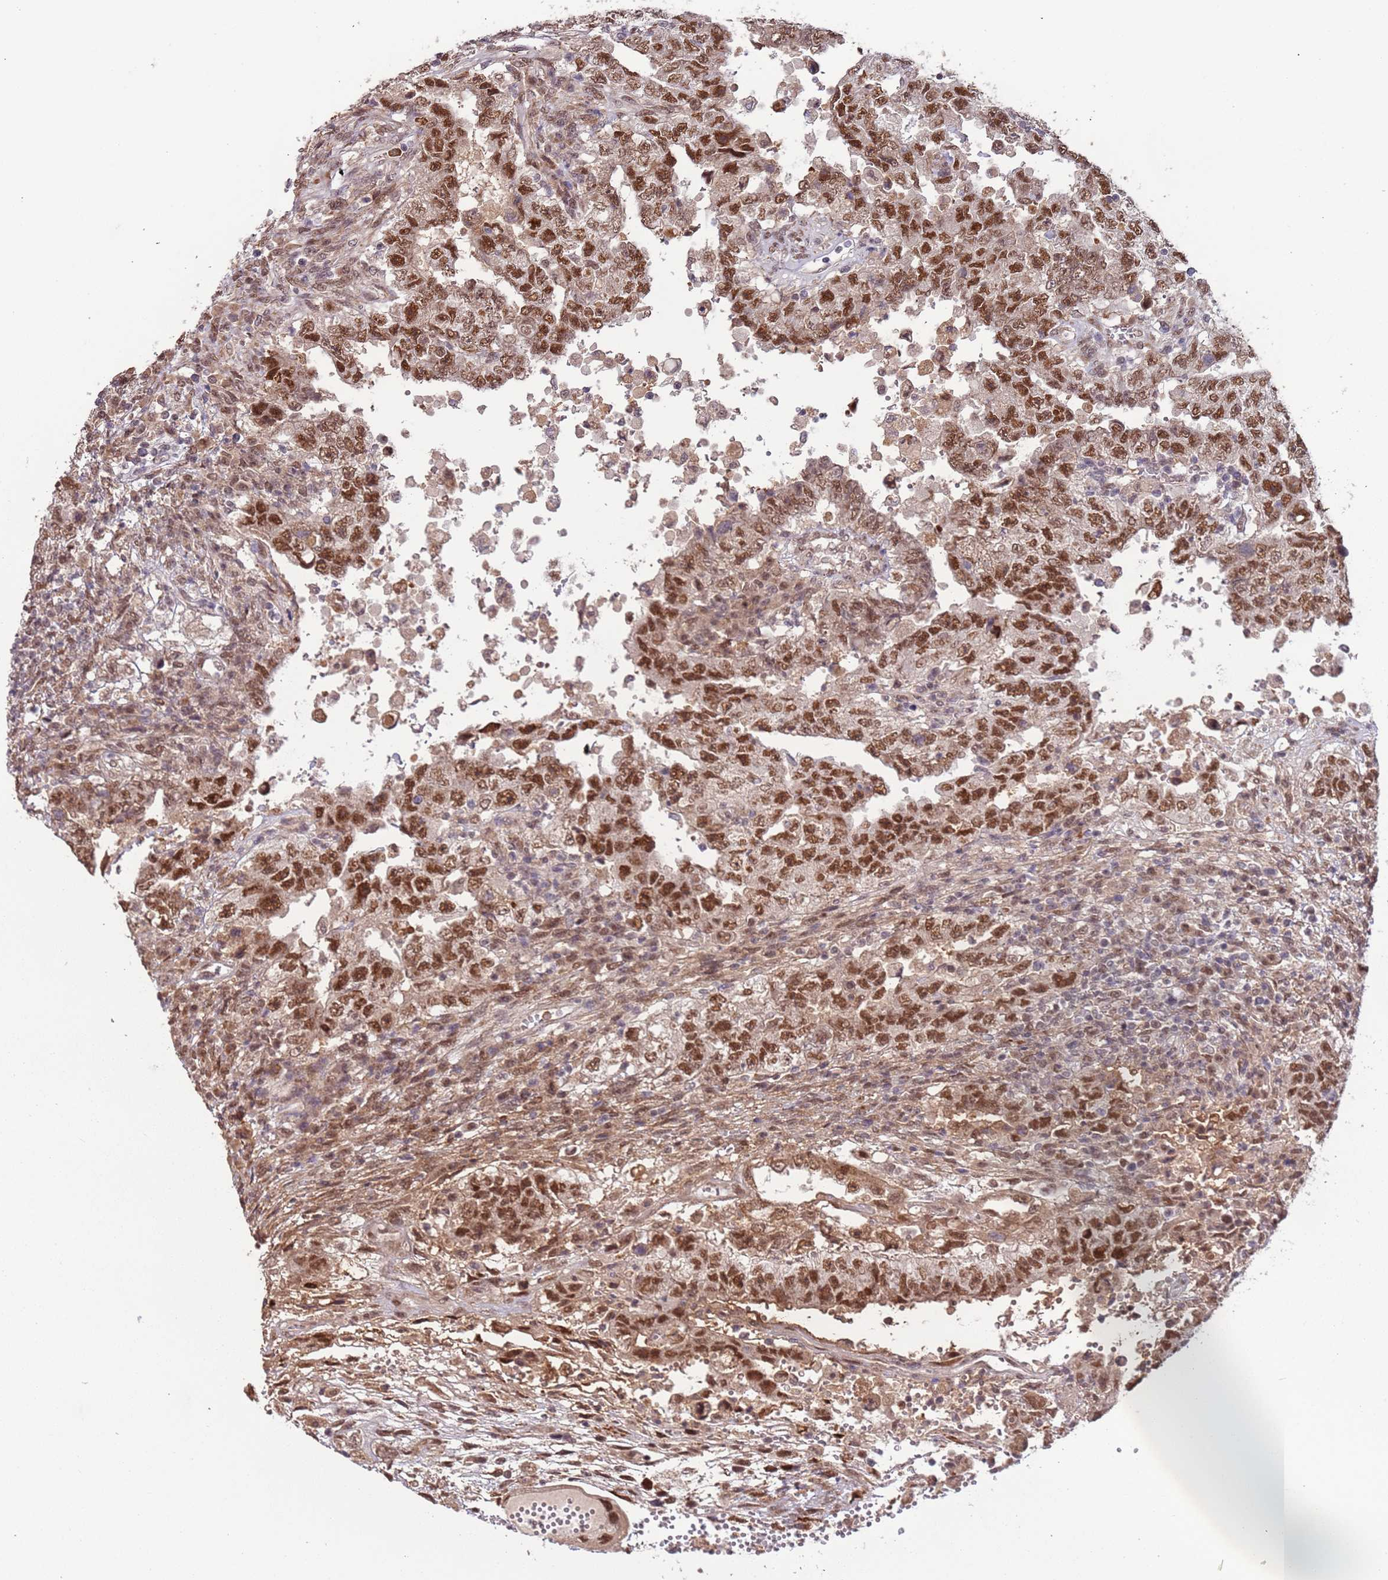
{"staining": {"intensity": "moderate", "quantity": ">75%", "location": "nuclear"}, "tissue": "testis cancer", "cell_type": "Tumor cells", "image_type": "cancer", "snomed": [{"axis": "morphology", "description": "Carcinoma, Embryonal, NOS"}, {"axis": "topography", "description": "Testis"}], "caption": "There is medium levels of moderate nuclear staining in tumor cells of testis cancer, as demonstrated by immunohistochemical staining (brown color).", "gene": "POLR3H", "patient": {"sex": "male", "age": 26}}